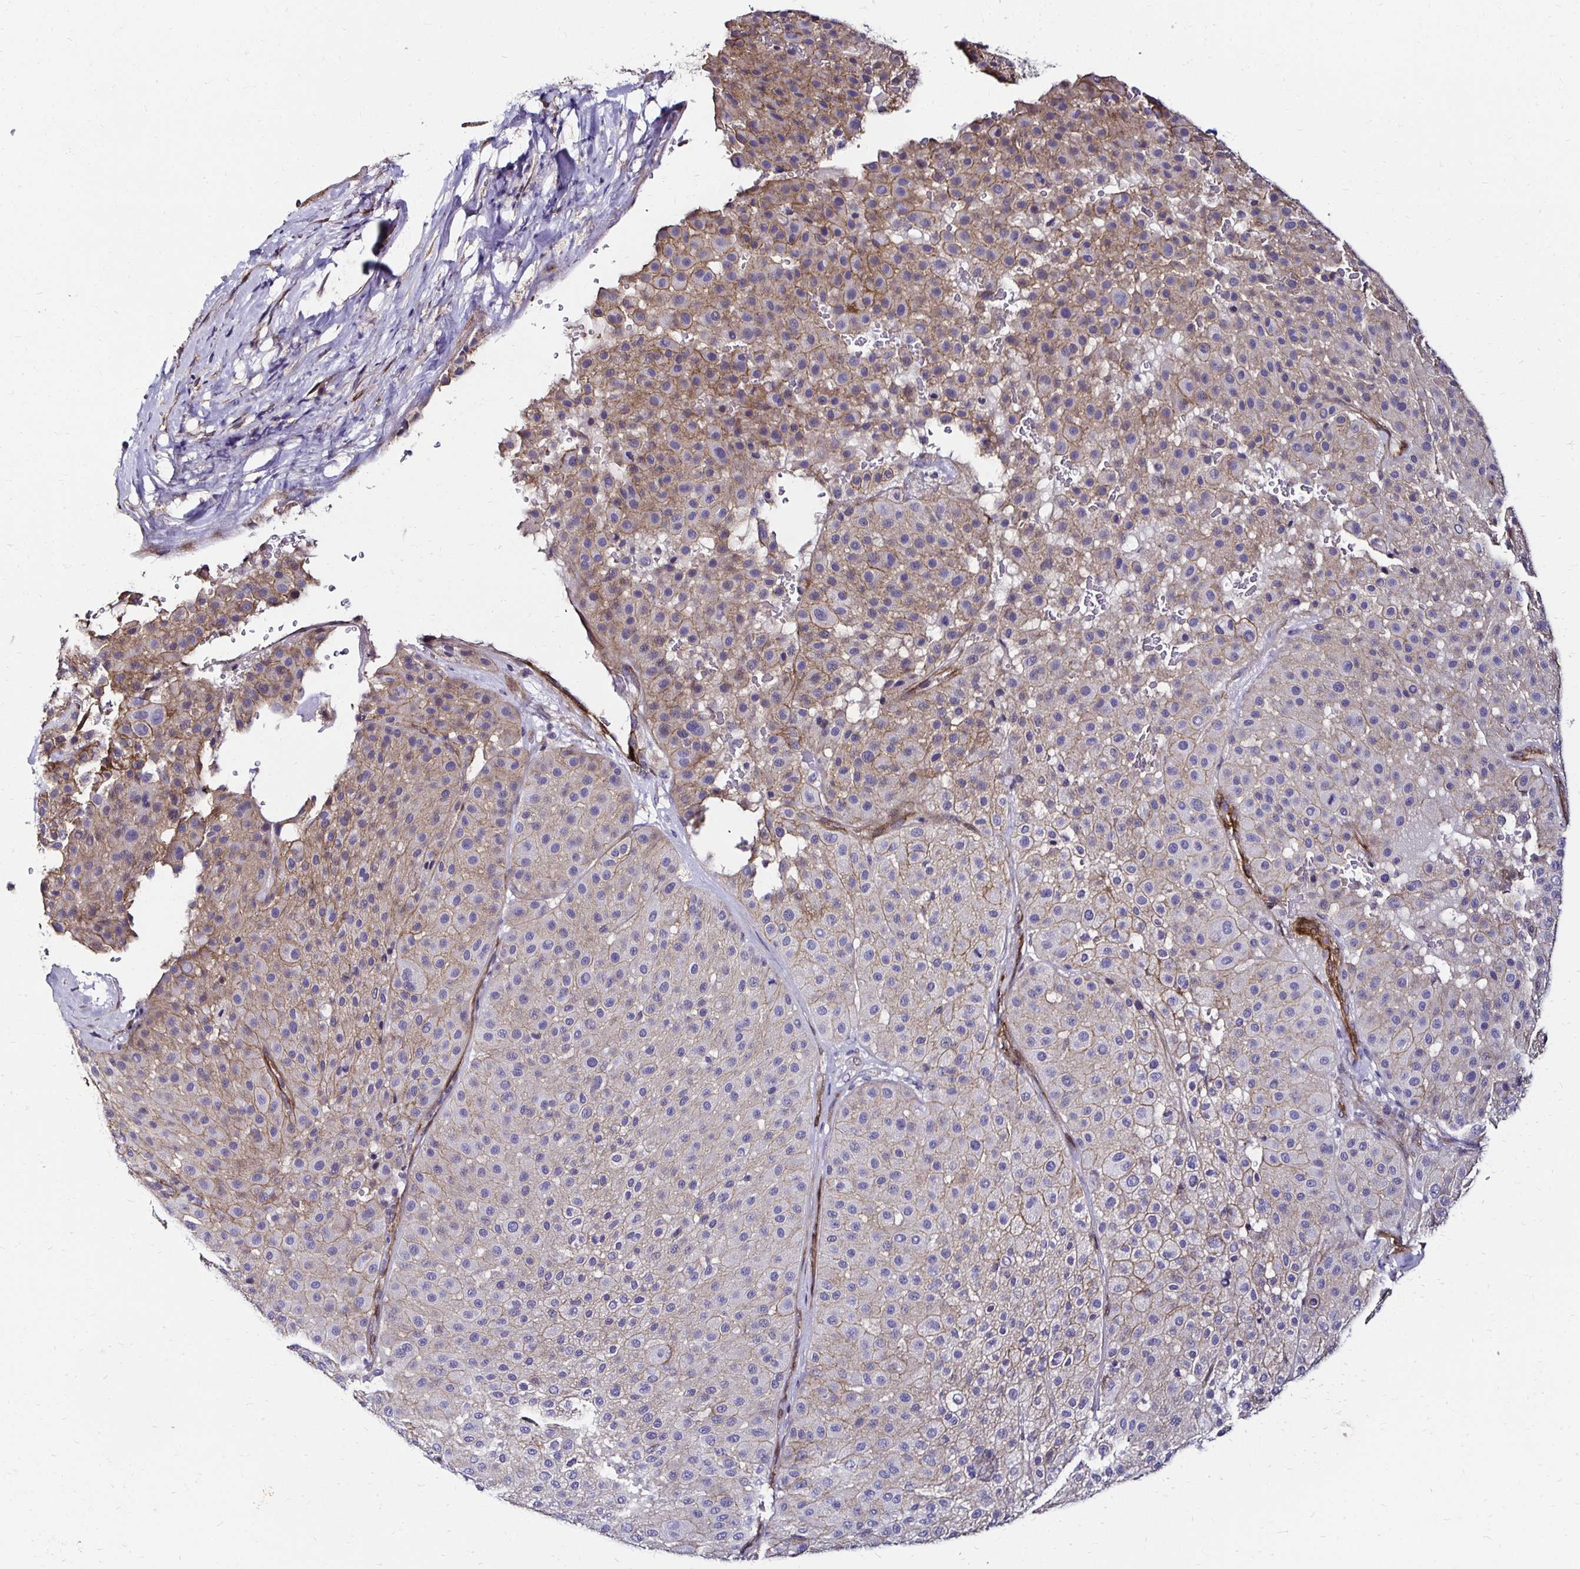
{"staining": {"intensity": "weak", "quantity": "<25%", "location": "cytoplasmic/membranous"}, "tissue": "melanoma", "cell_type": "Tumor cells", "image_type": "cancer", "snomed": [{"axis": "morphology", "description": "Malignant melanoma, Metastatic site"}, {"axis": "topography", "description": "Smooth muscle"}], "caption": "Tumor cells show no significant protein staining in malignant melanoma (metastatic site). The staining is performed using DAB brown chromogen with nuclei counter-stained in using hematoxylin.", "gene": "ITGB1", "patient": {"sex": "male", "age": 41}}